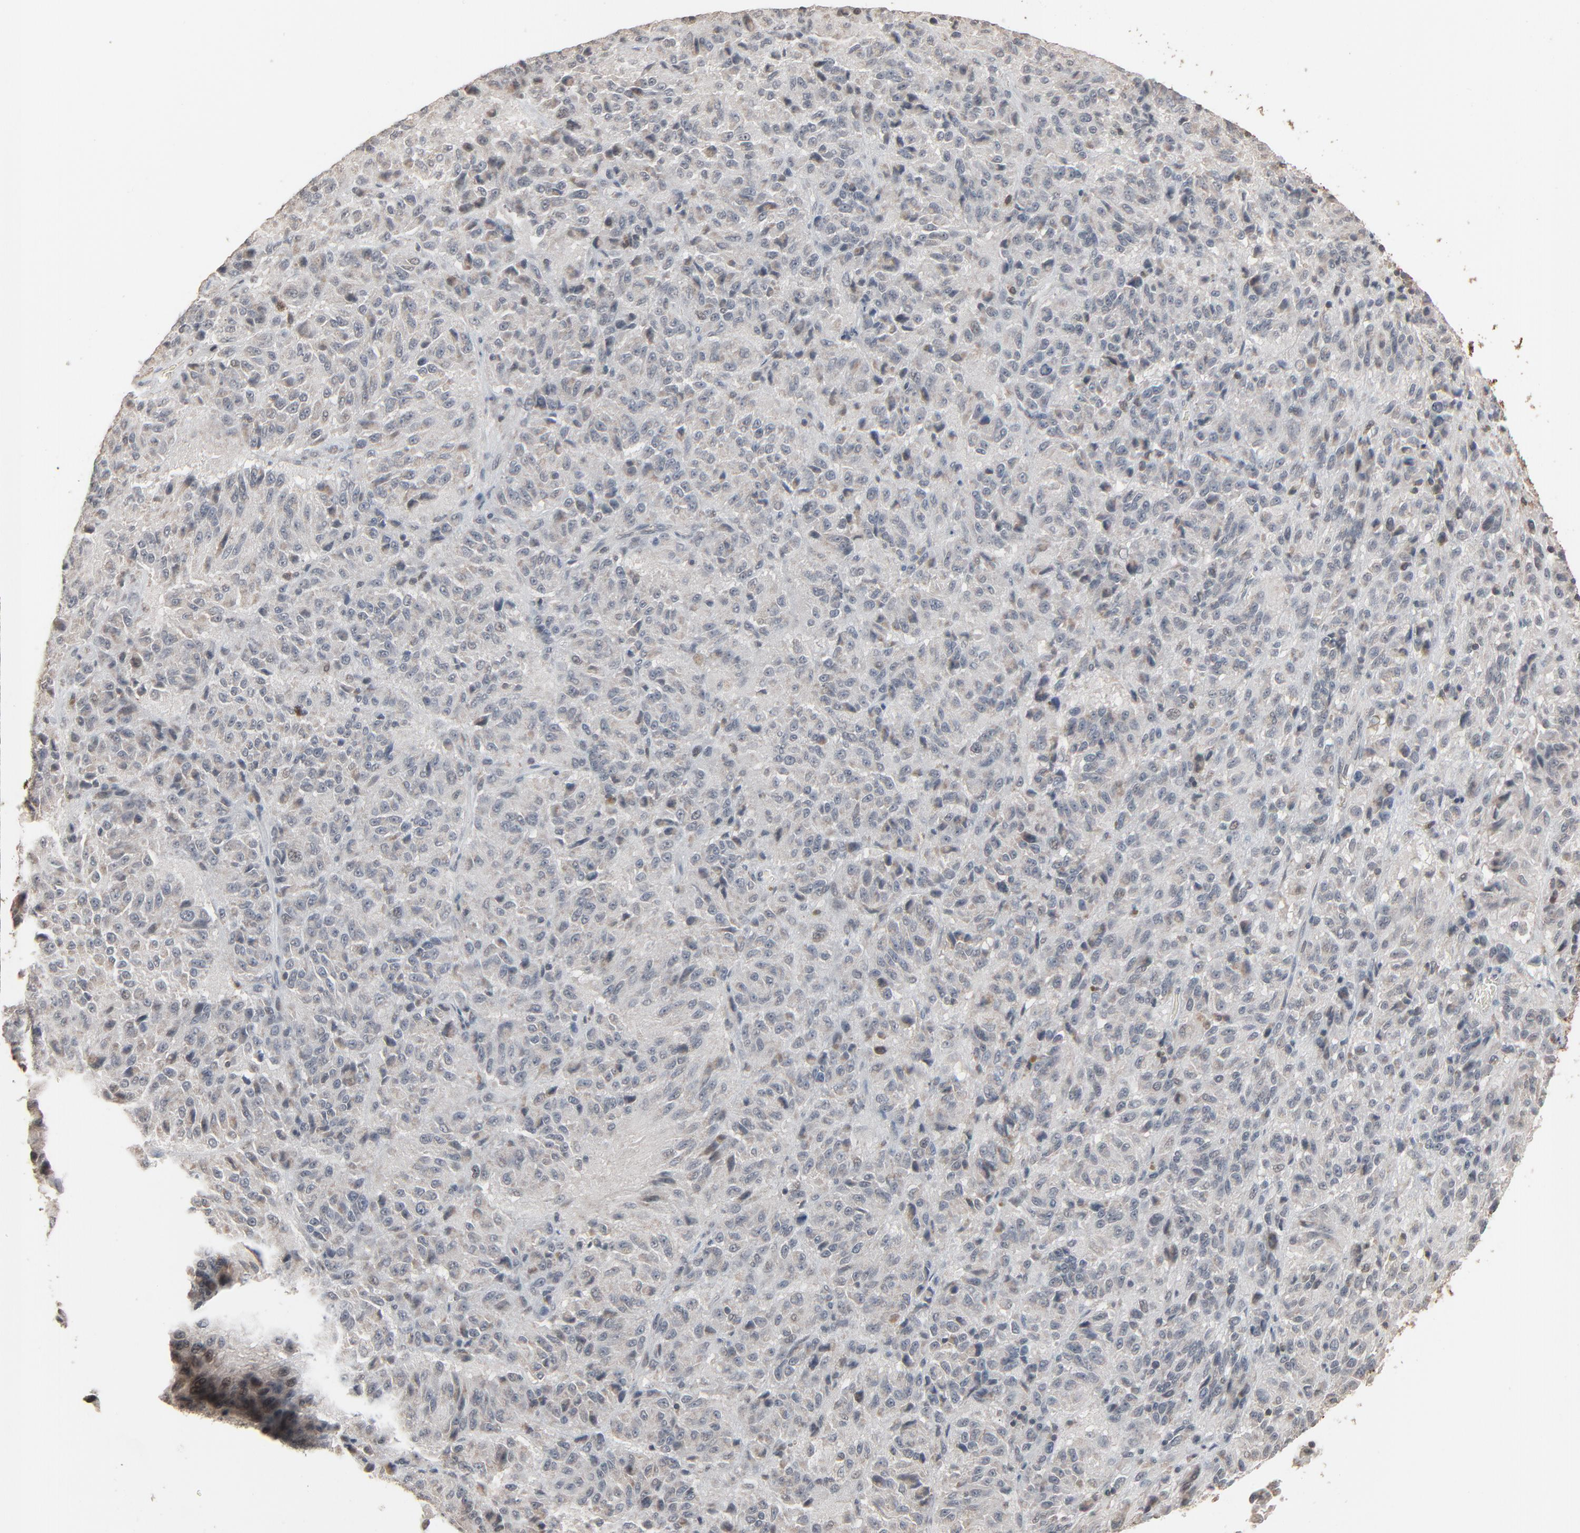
{"staining": {"intensity": "weak", "quantity": "<25%", "location": "cytoplasmic/membranous"}, "tissue": "melanoma", "cell_type": "Tumor cells", "image_type": "cancer", "snomed": [{"axis": "morphology", "description": "Malignant melanoma, Metastatic site"}, {"axis": "topography", "description": "Lung"}], "caption": "Human melanoma stained for a protein using immunohistochemistry (IHC) shows no expression in tumor cells.", "gene": "DOCK8", "patient": {"sex": "male", "age": 64}}